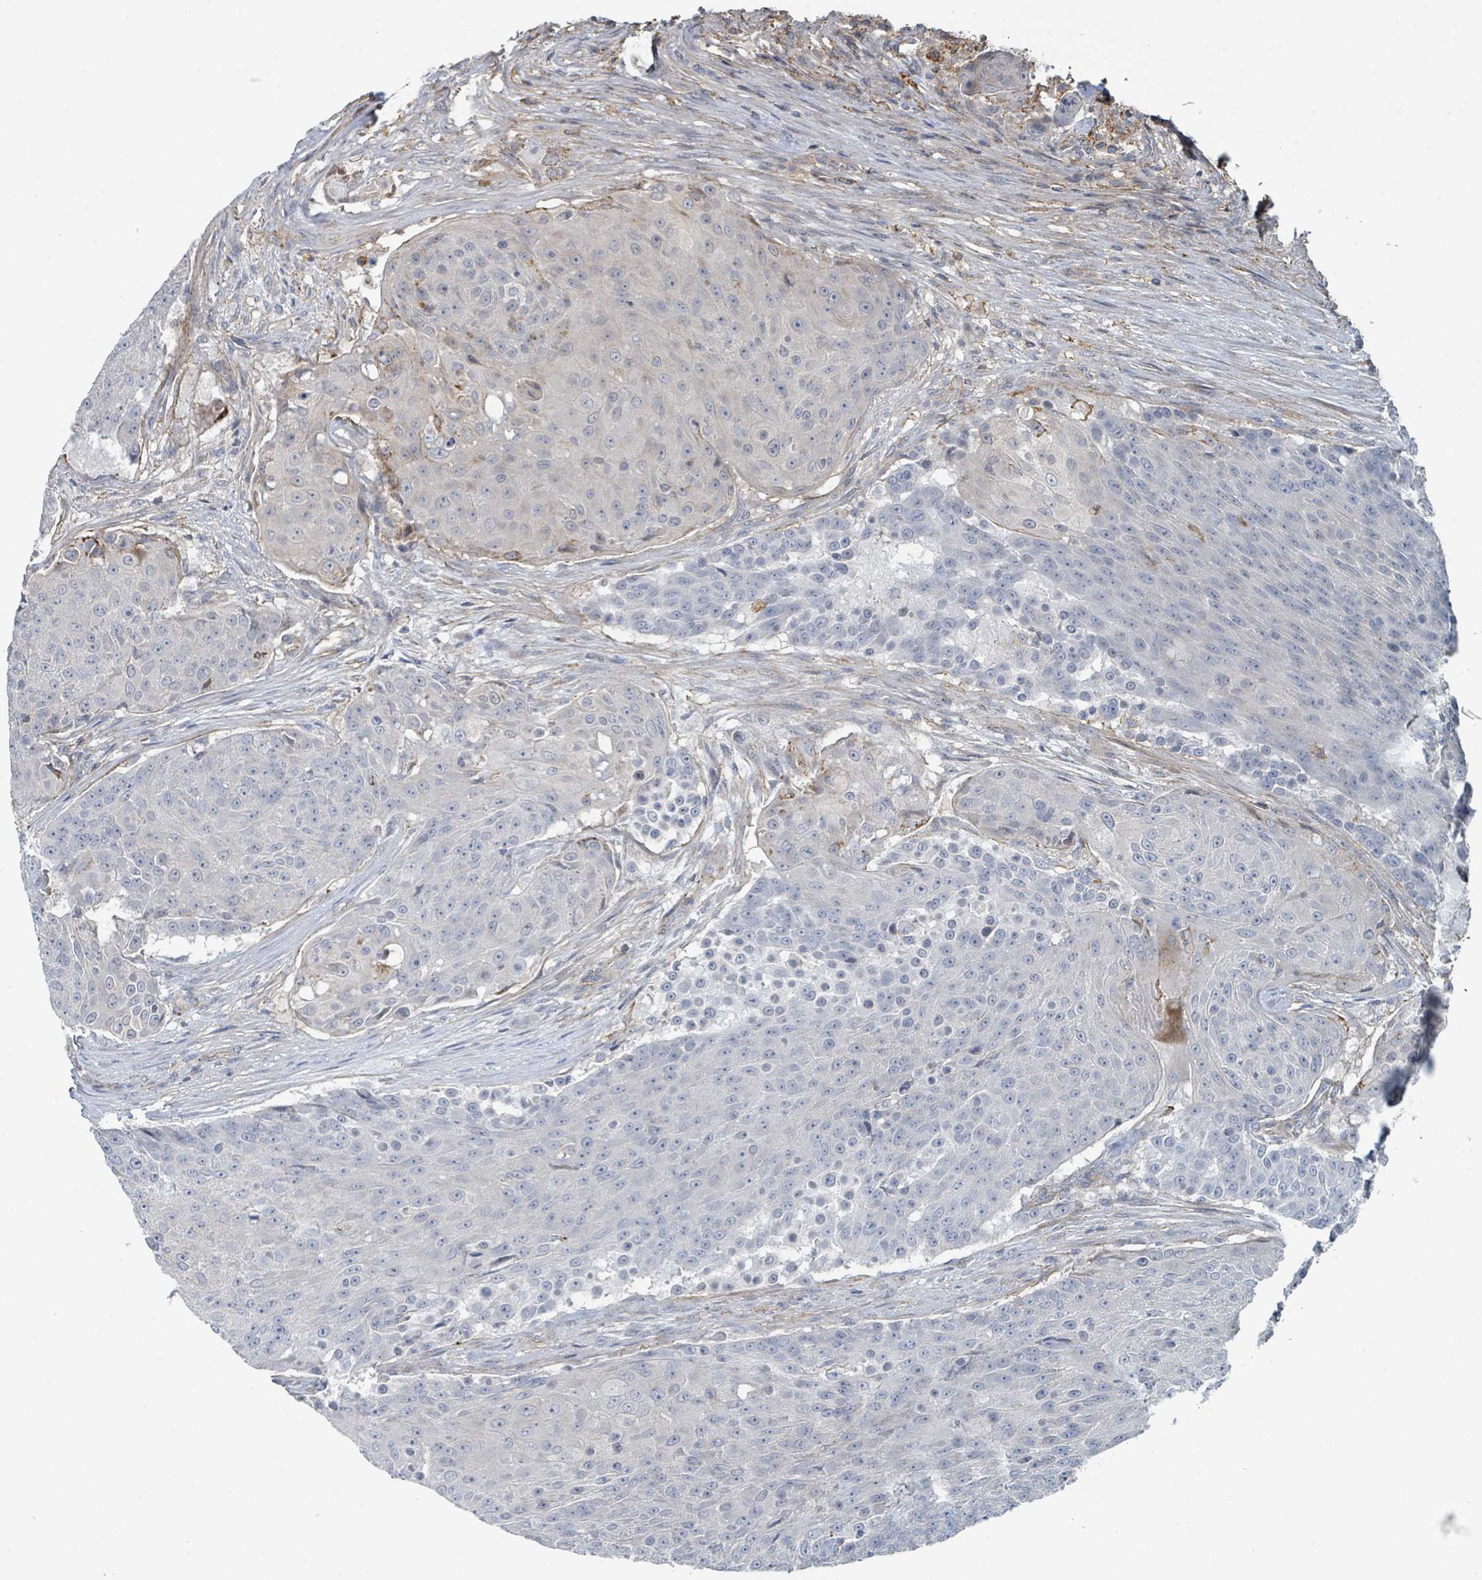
{"staining": {"intensity": "negative", "quantity": "none", "location": "none"}, "tissue": "urothelial cancer", "cell_type": "Tumor cells", "image_type": "cancer", "snomed": [{"axis": "morphology", "description": "Urothelial carcinoma, High grade"}, {"axis": "topography", "description": "Urinary bladder"}], "caption": "Immunohistochemical staining of human urothelial cancer demonstrates no significant expression in tumor cells. The staining is performed using DAB (3,3'-diaminobenzidine) brown chromogen with nuclei counter-stained in using hematoxylin.", "gene": "LRRC42", "patient": {"sex": "female", "age": 63}}